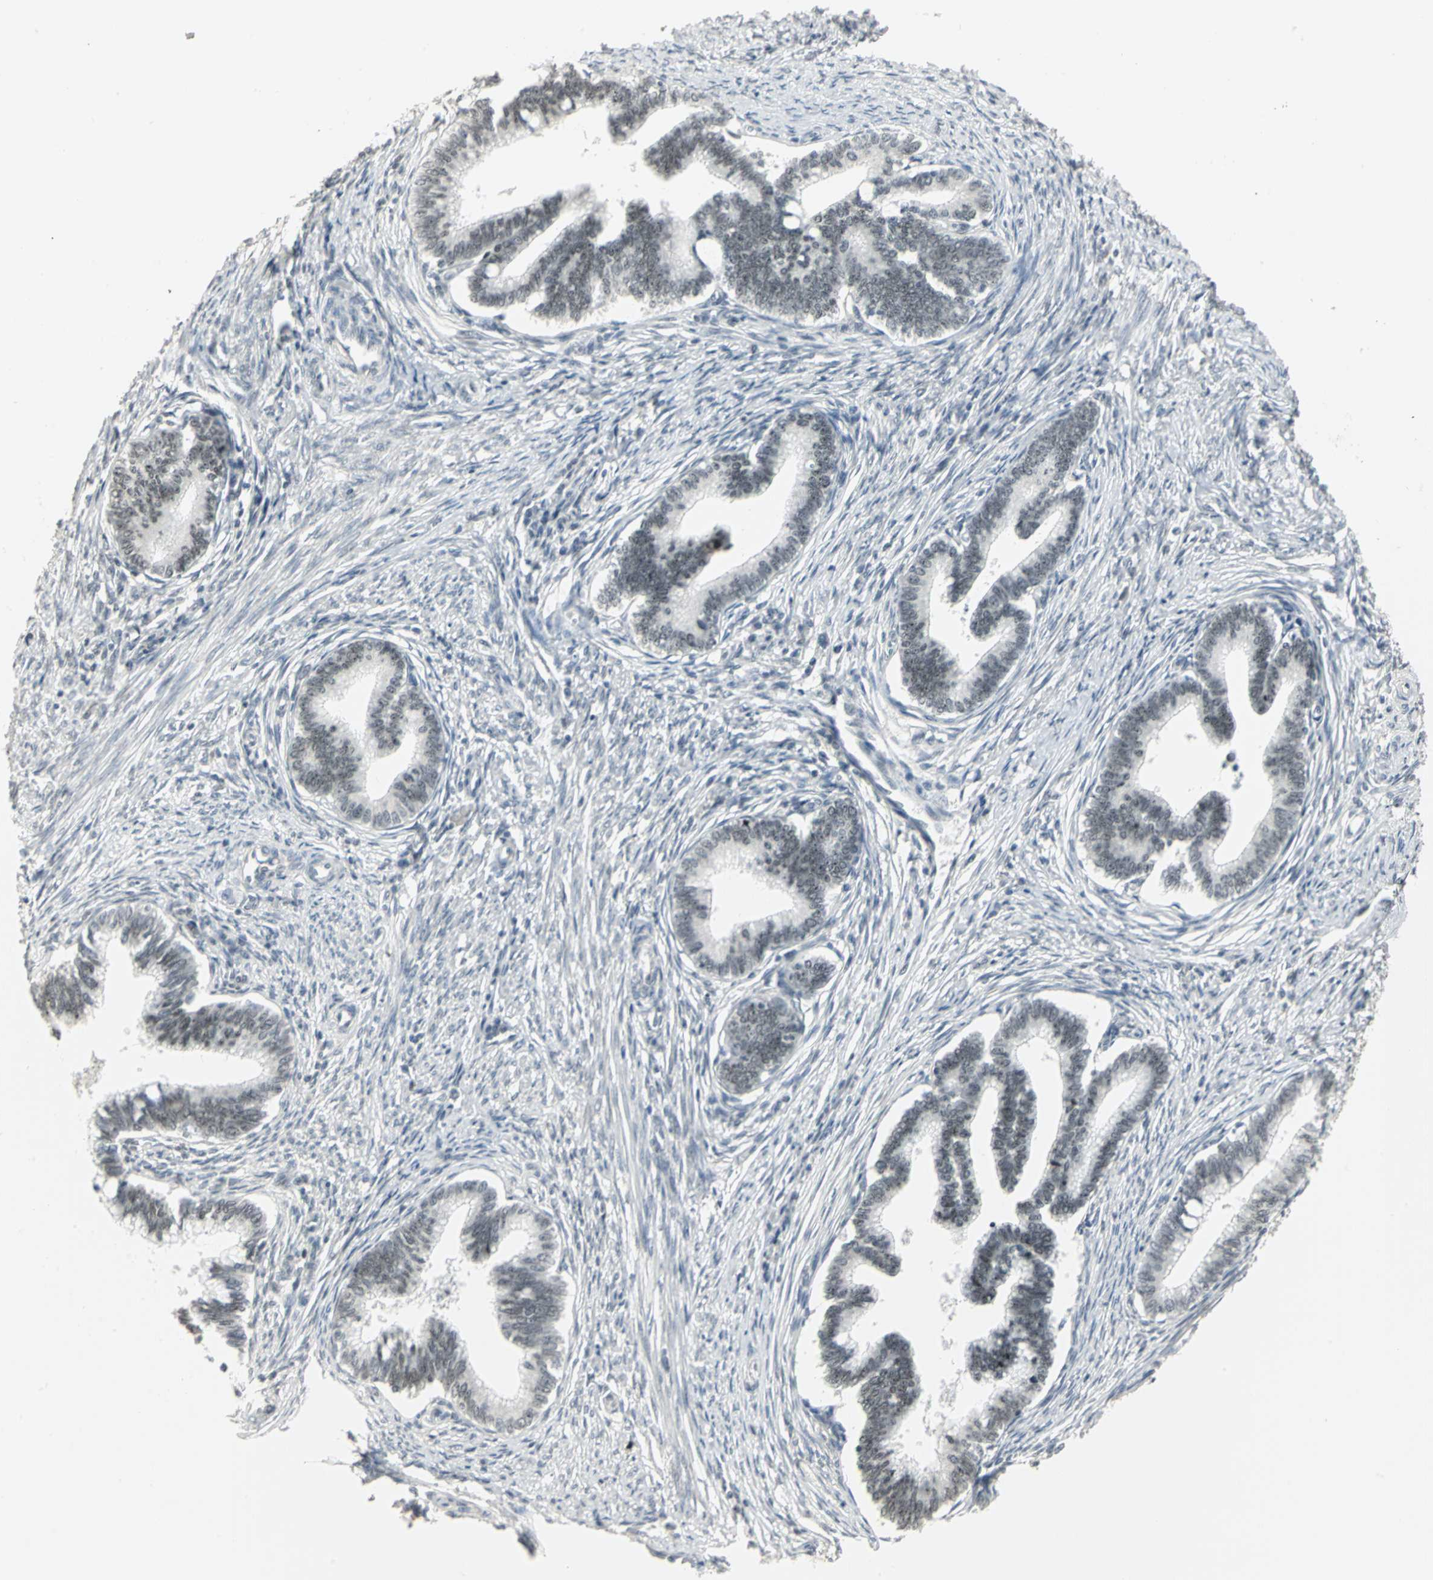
{"staining": {"intensity": "moderate", "quantity": ">75%", "location": "nuclear"}, "tissue": "cervical cancer", "cell_type": "Tumor cells", "image_type": "cancer", "snomed": [{"axis": "morphology", "description": "Adenocarcinoma, NOS"}, {"axis": "topography", "description": "Cervix"}], "caption": "This photomicrograph exhibits immunohistochemistry (IHC) staining of cervical adenocarcinoma, with medium moderate nuclear positivity in about >75% of tumor cells.", "gene": "CBX3", "patient": {"sex": "female", "age": 36}}